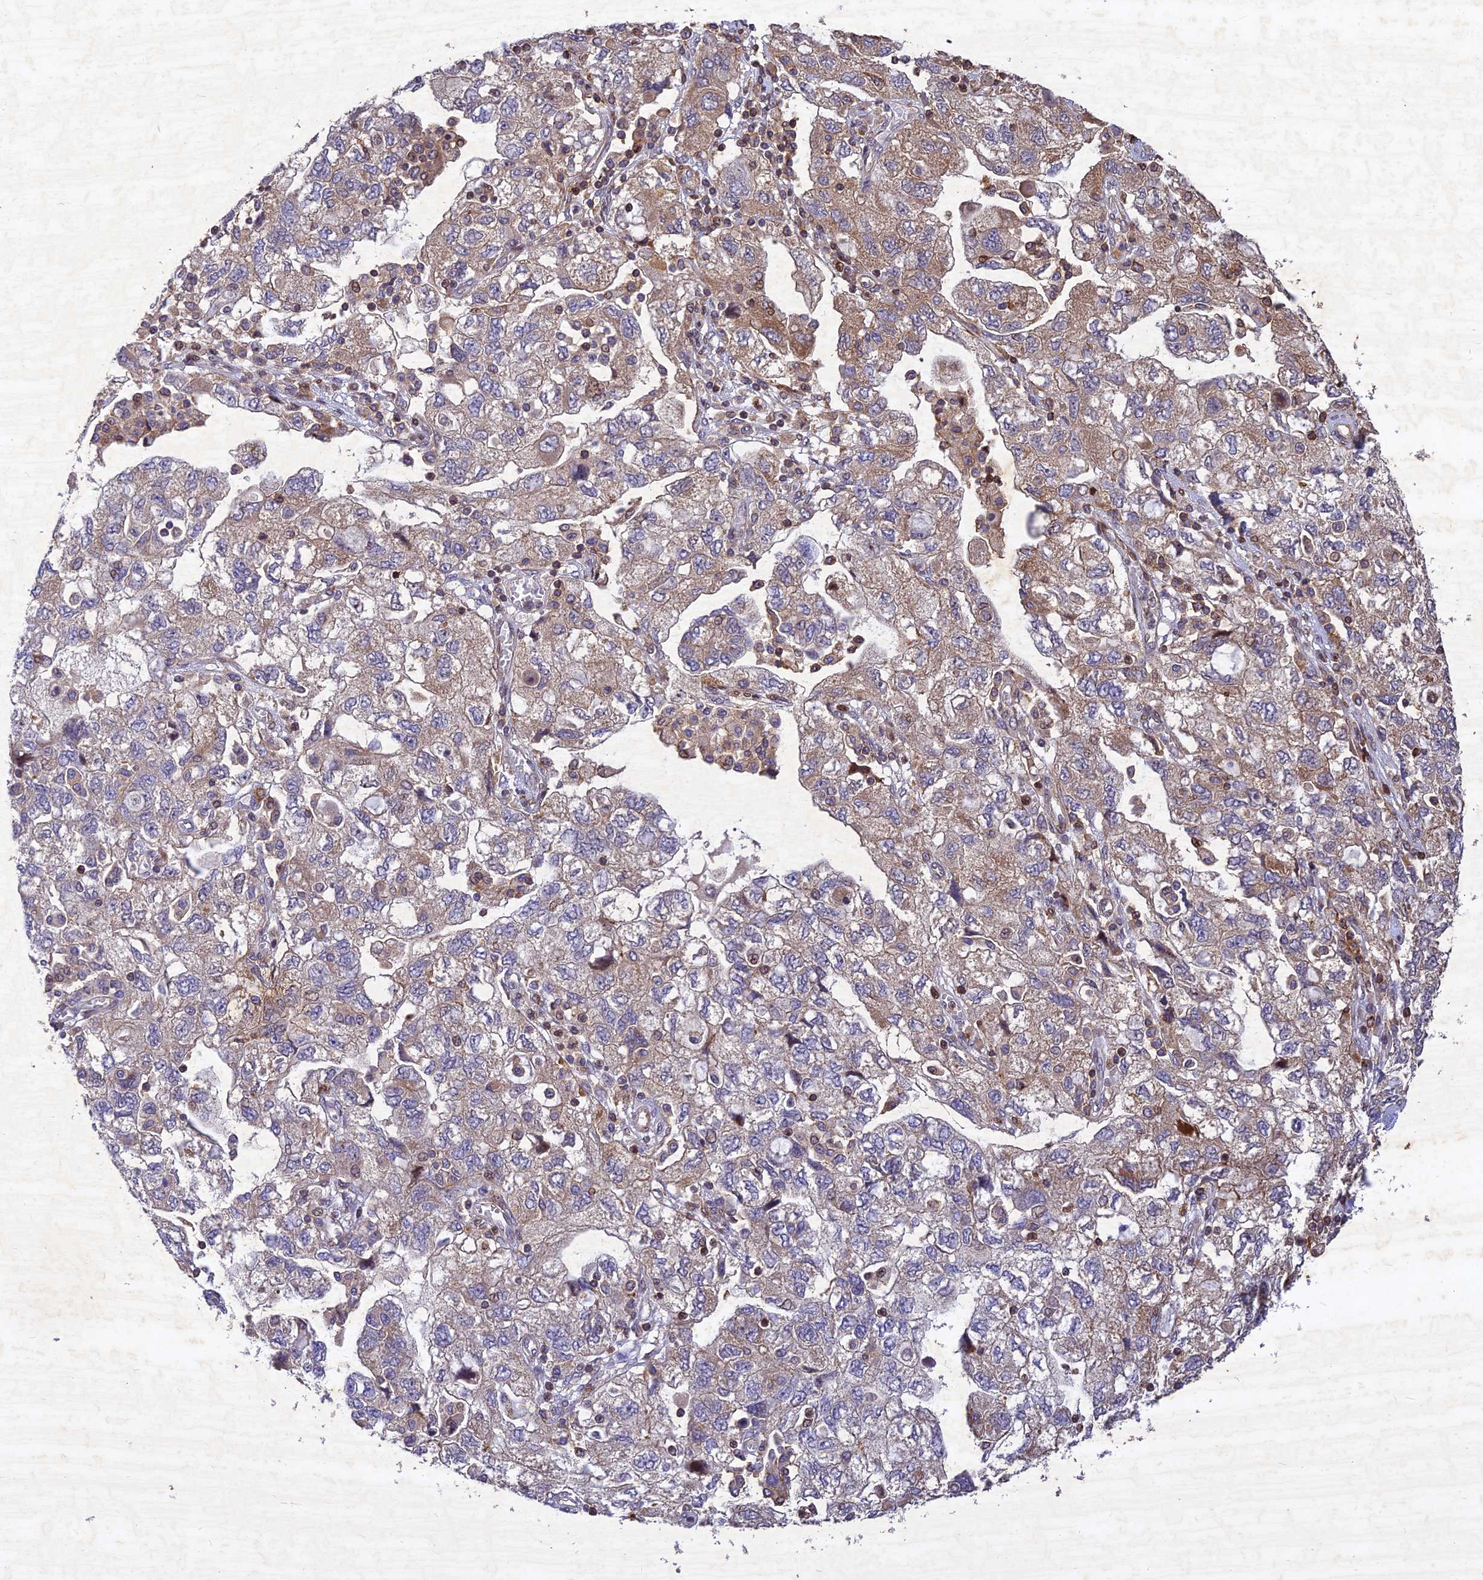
{"staining": {"intensity": "moderate", "quantity": "<25%", "location": "cytoplasmic/membranous"}, "tissue": "ovarian cancer", "cell_type": "Tumor cells", "image_type": "cancer", "snomed": [{"axis": "morphology", "description": "Carcinoma, NOS"}, {"axis": "morphology", "description": "Cystadenocarcinoma, serous, NOS"}, {"axis": "topography", "description": "Ovary"}], "caption": "Immunohistochemical staining of human ovarian carcinoma exhibits low levels of moderate cytoplasmic/membranous protein positivity in approximately <25% of tumor cells.", "gene": "RELCH", "patient": {"sex": "female", "age": 69}}